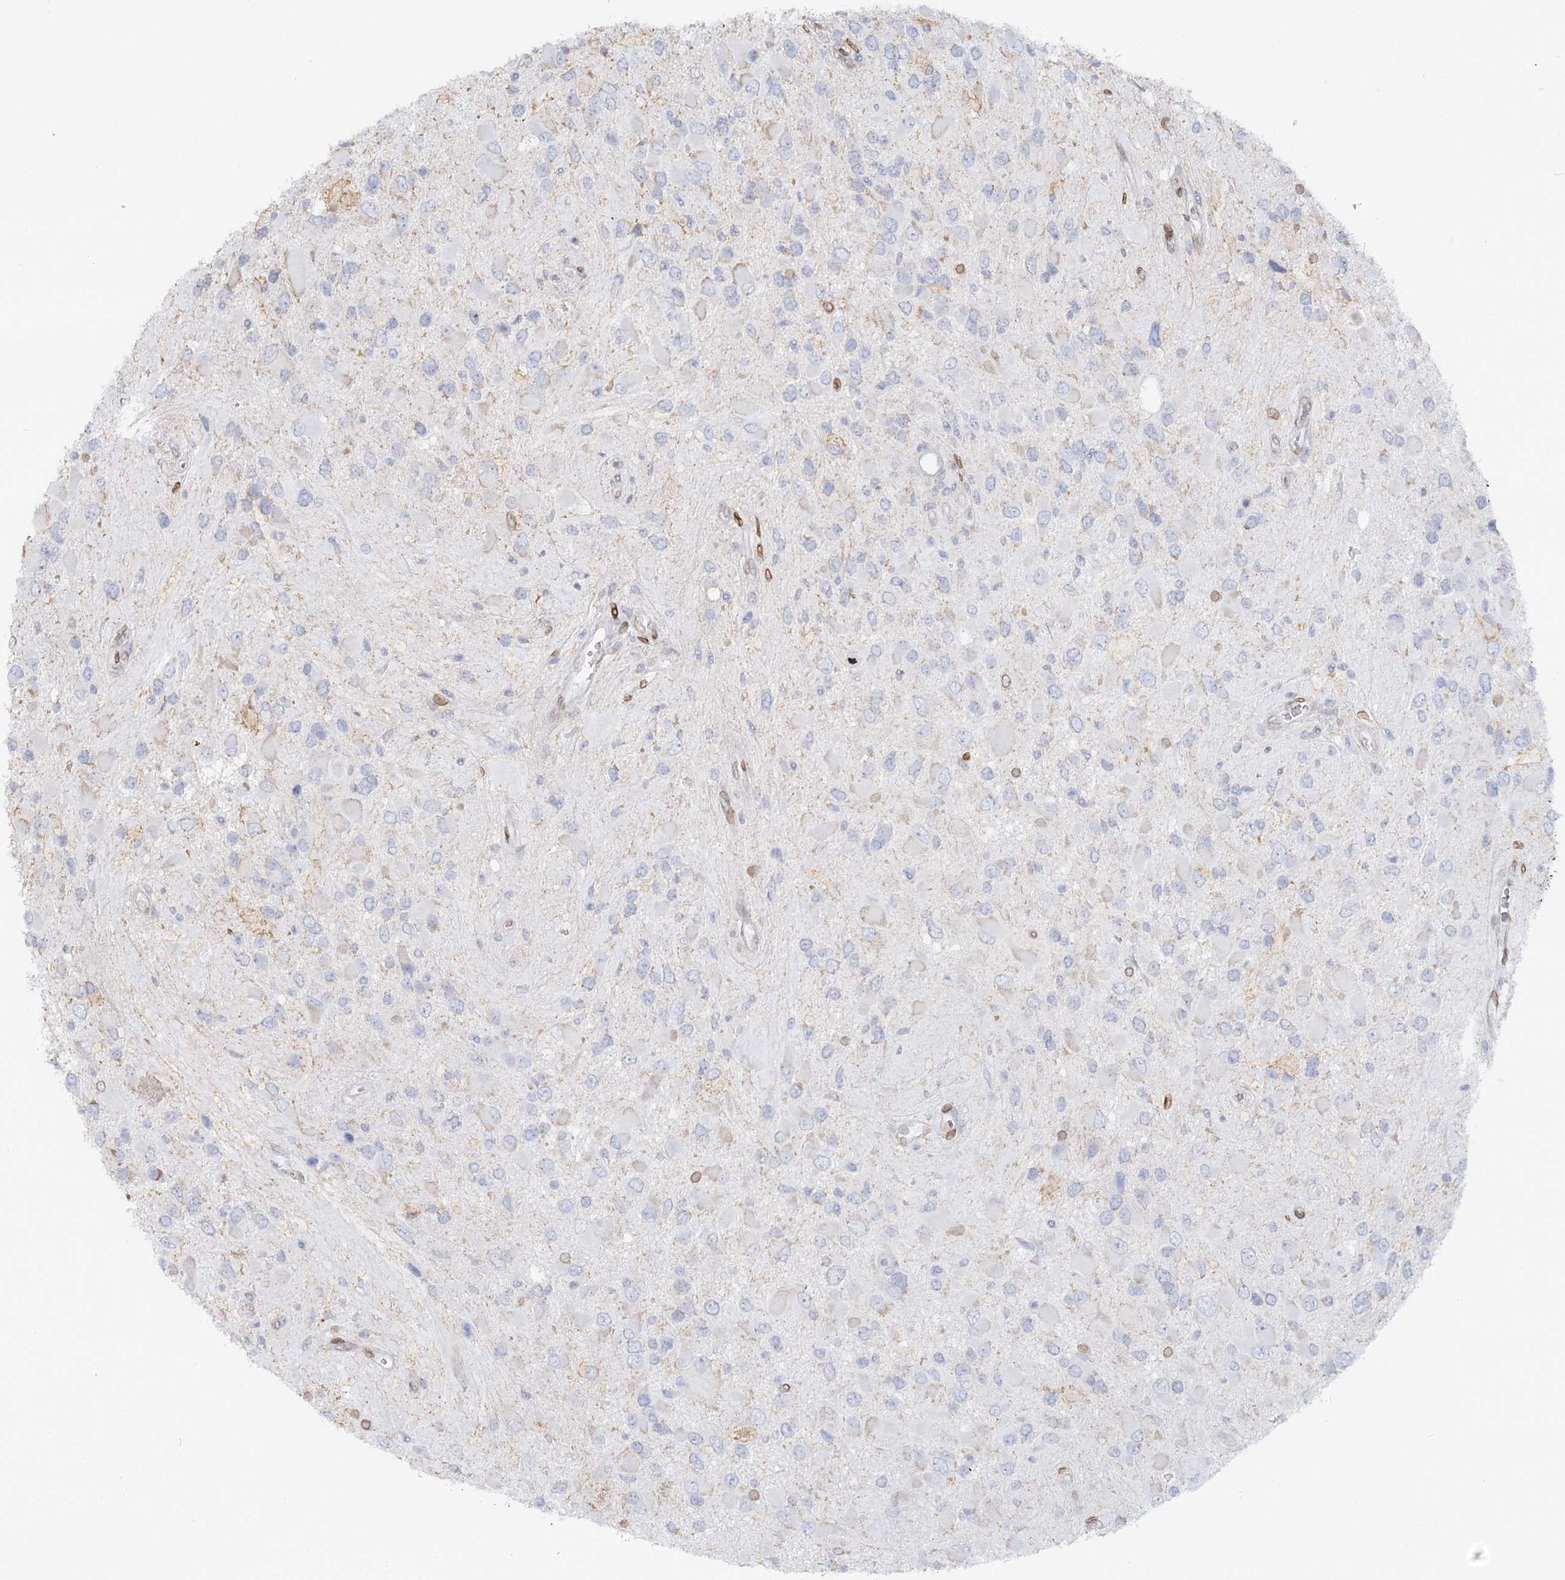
{"staining": {"intensity": "negative", "quantity": "none", "location": "none"}, "tissue": "glioma", "cell_type": "Tumor cells", "image_type": "cancer", "snomed": [{"axis": "morphology", "description": "Glioma, malignant, High grade"}, {"axis": "topography", "description": "Brain"}], "caption": "Immunohistochemistry (IHC) of glioma demonstrates no positivity in tumor cells. (DAB (3,3'-diaminobenzidine) IHC visualized using brightfield microscopy, high magnification).", "gene": "VWA5A", "patient": {"sex": "male", "age": 53}}